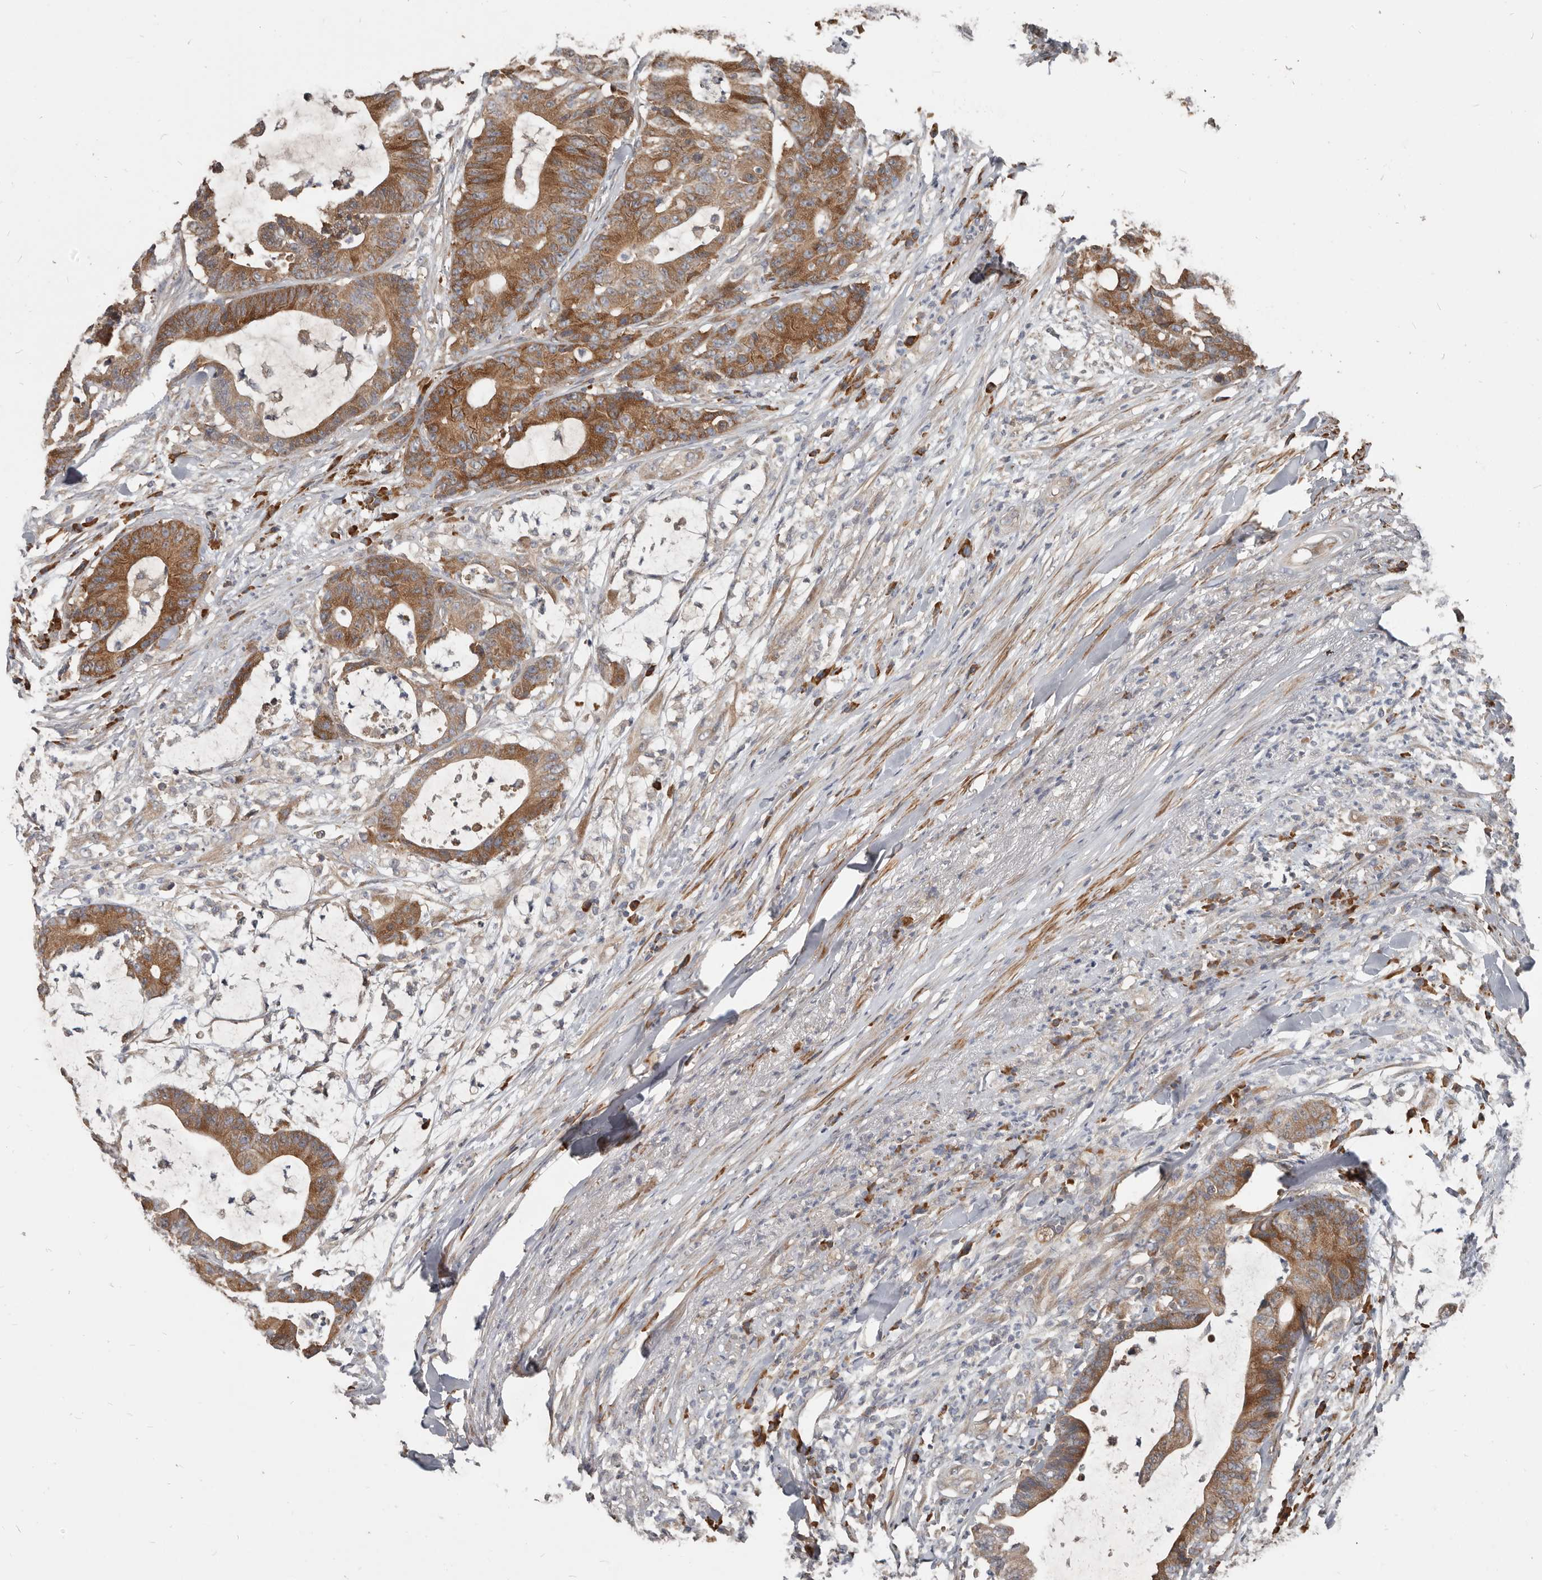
{"staining": {"intensity": "moderate", "quantity": ">75%", "location": "cytoplasmic/membranous"}, "tissue": "colorectal cancer", "cell_type": "Tumor cells", "image_type": "cancer", "snomed": [{"axis": "morphology", "description": "Adenocarcinoma, NOS"}, {"axis": "topography", "description": "Colon"}], "caption": "This histopathology image shows colorectal cancer (adenocarcinoma) stained with IHC to label a protein in brown. The cytoplasmic/membranous of tumor cells show moderate positivity for the protein. Nuclei are counter-stained blue.", "gene": "AKNAD1", "patient": {"sex": "female", "age": 84}}